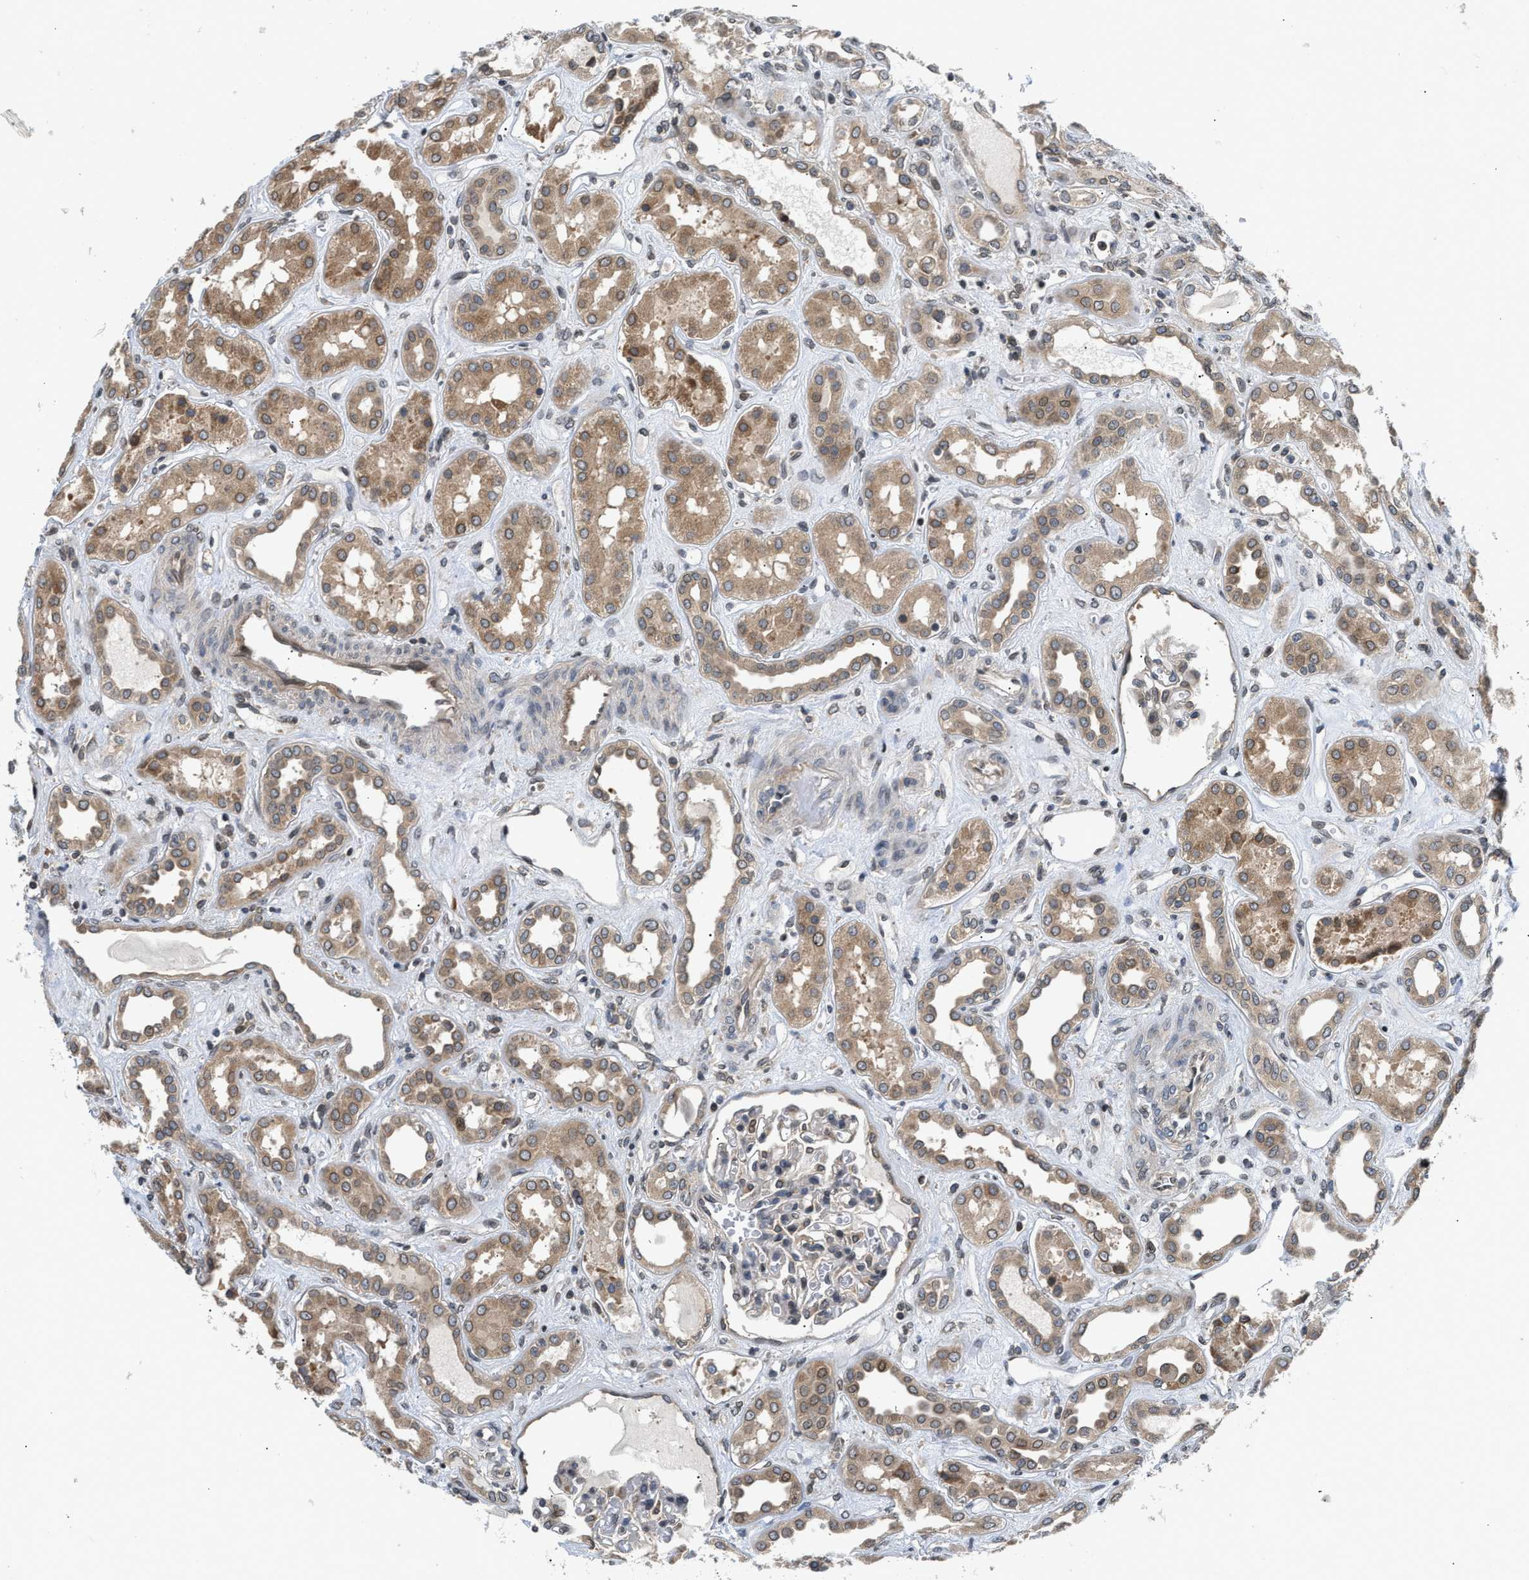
{"staining": {"intensity": "weak", "quantity": "<25%", "location": "cytoplasmic/membranous,nuclear"}, "tissue": "kidney", "cell_type": "Cells in glomeruli", "image_type": "normal", "snomed": [{"axis": "morphology", "description": "Normal tissue, NOS"}, {"axis": "topography", "description": "Kidney"}], "caption": "Protein analysis of unremarkable kidney reveals no significant expression in cells in glomeruli. (DAB immunohistochemistry (IHC) with hematoxylin counter stain).", "gene": "RAB29", "patient": {"sex": "male", "age": 59}}